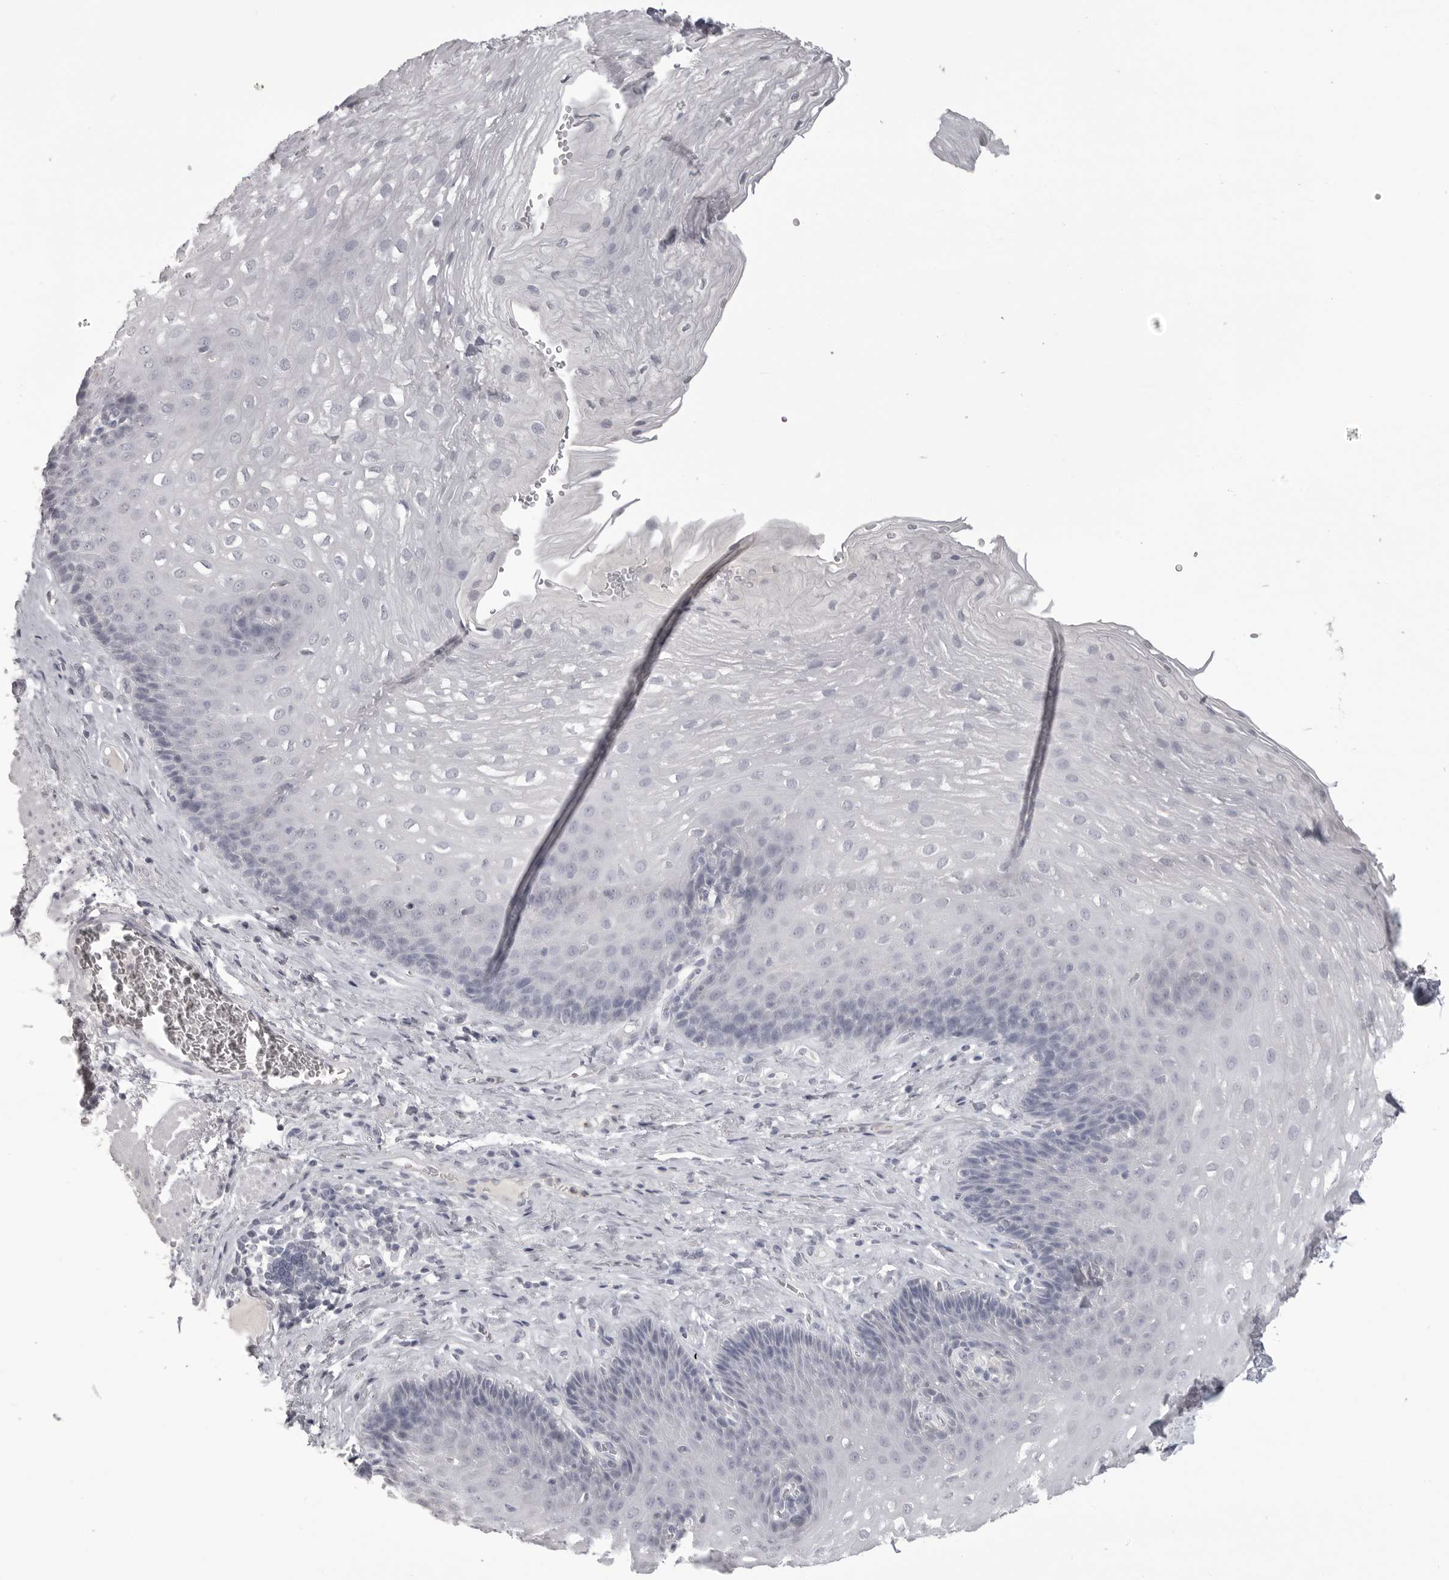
{"staining": {"intensity": "negative", "quantity": "none", "location": "none"}, "tissue": "esophagus", "cell_type": "Squamous epithelial cells", "image_type": "normal", "snomed": [{"axis": "morphology", "description": "Normal tissue, NOS"}, {"axis": "topography", "description": "Esophagus"}], "caption": "IHC of benign human esophagus exhibits no positivity in squamous epithelial cells. Nuclei are stained in blue.", "gene": "TIMP1", "patient": {"sex": "female", "age": 66}}